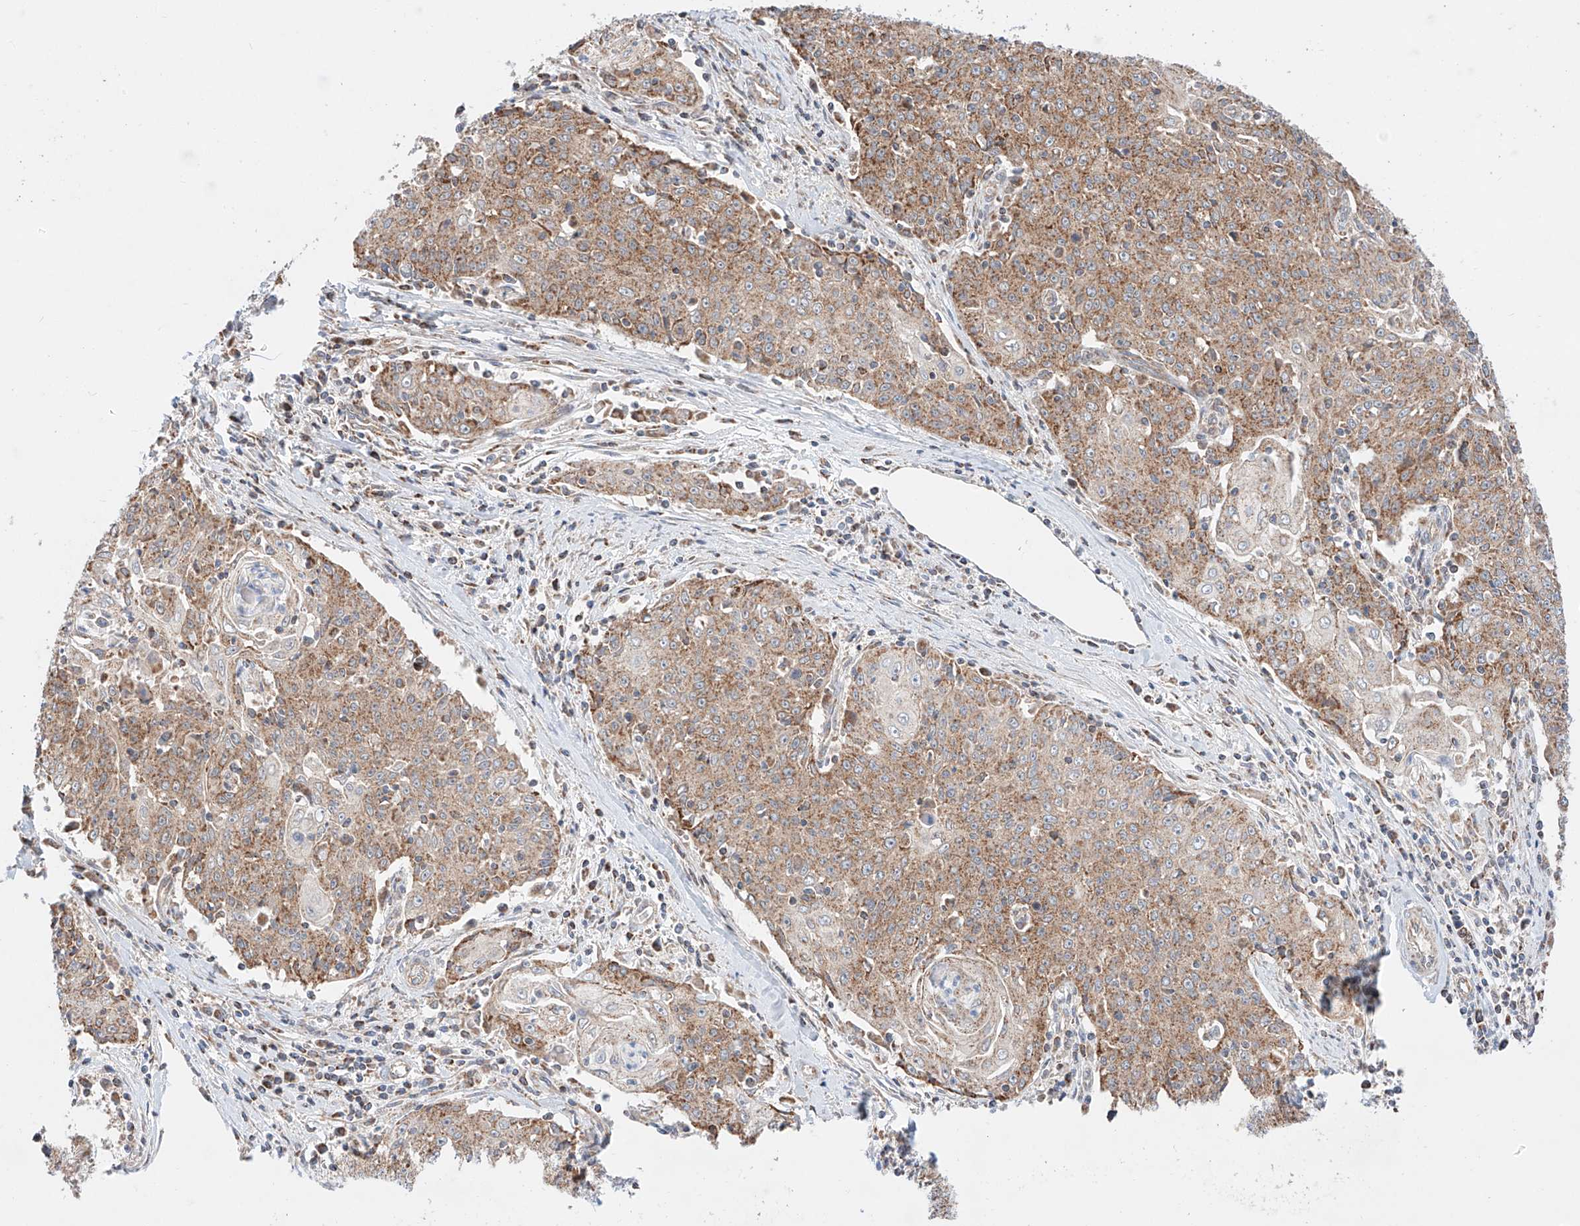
{"staining": {"intensity": "moderate", "quantity": ">75%", "location": "cytoplasmic/membranous"}, "tissue": "cervical cancer", "cell_type": "Tumor cells", "image_type": "cancer", "snomed": [{"axis": "morphology", "description": "Squamous cell carcinoma, NOS"}, {"axis": "topography", "description": "Cervix"}], "caption": "Tumor cells exhibit medium levels of moderate cytoplasmic/membranous staining in about >75% of cells in squamous cell carcinoma (cervical).", "gene": "KTI12", "patient": {"sex": "female", "age": 48}}